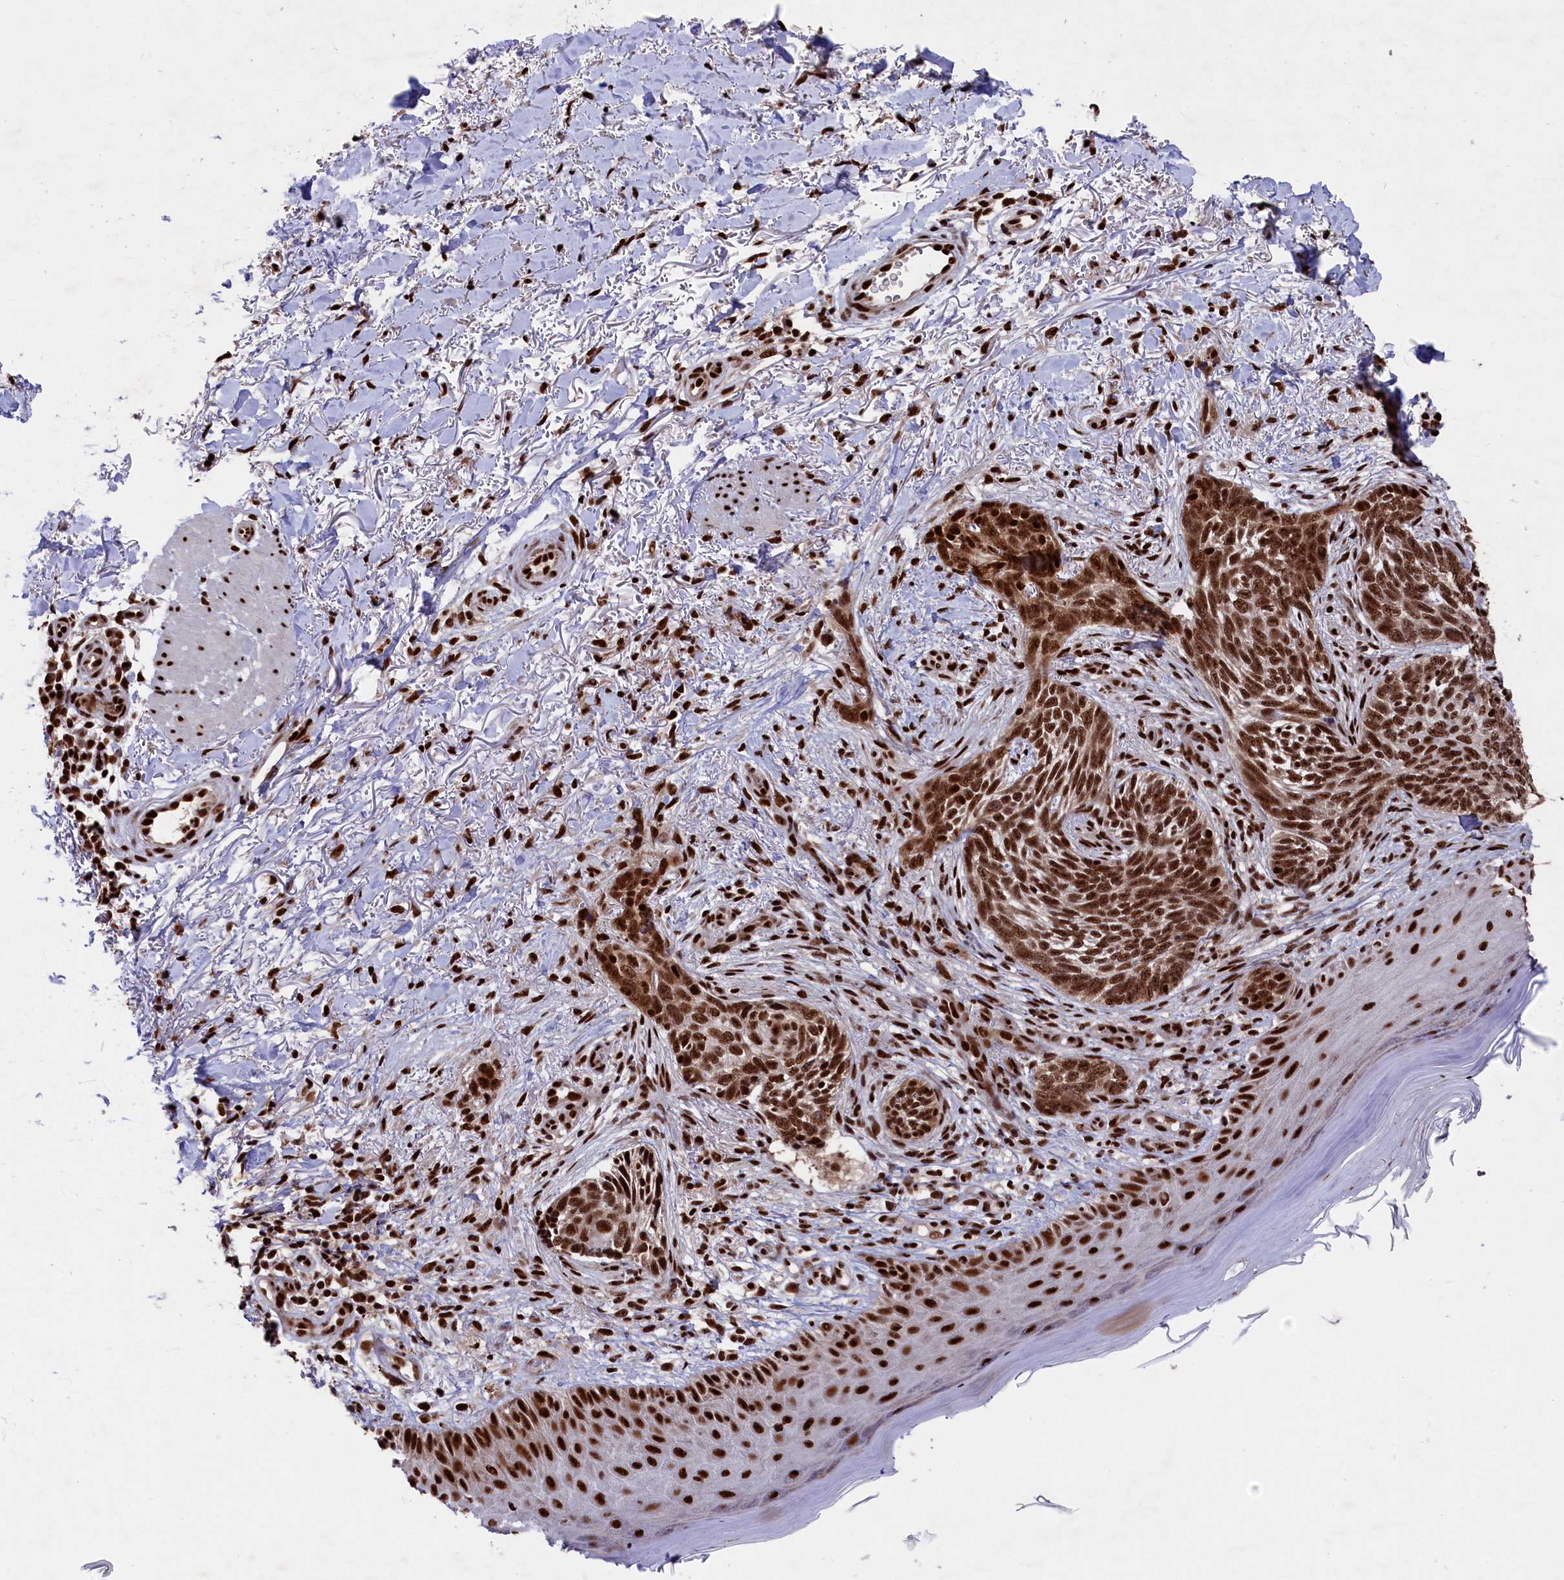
{"staining": {"intensity": "strong", "quantity": ">75%", "location": "nuclear"}, "tissue": "skin cancer", "cell_type": "Tumor cells", "image_type": "cancer", "snomed": [{"axis": "morphology", "description": "Normal tissue, NOS"}, {"axis": "morphology", "description": "Basal cell carcinoma"}, {"axis": "topography", "description": "Skin"}], "caption": "A high amount of strong nuclear expression is identified in approximately >75% of tumor cells in skin basal cell carcinoma tissue.", "gene": "PRPF31", "patient": {"sex": "female", "age": 67}}